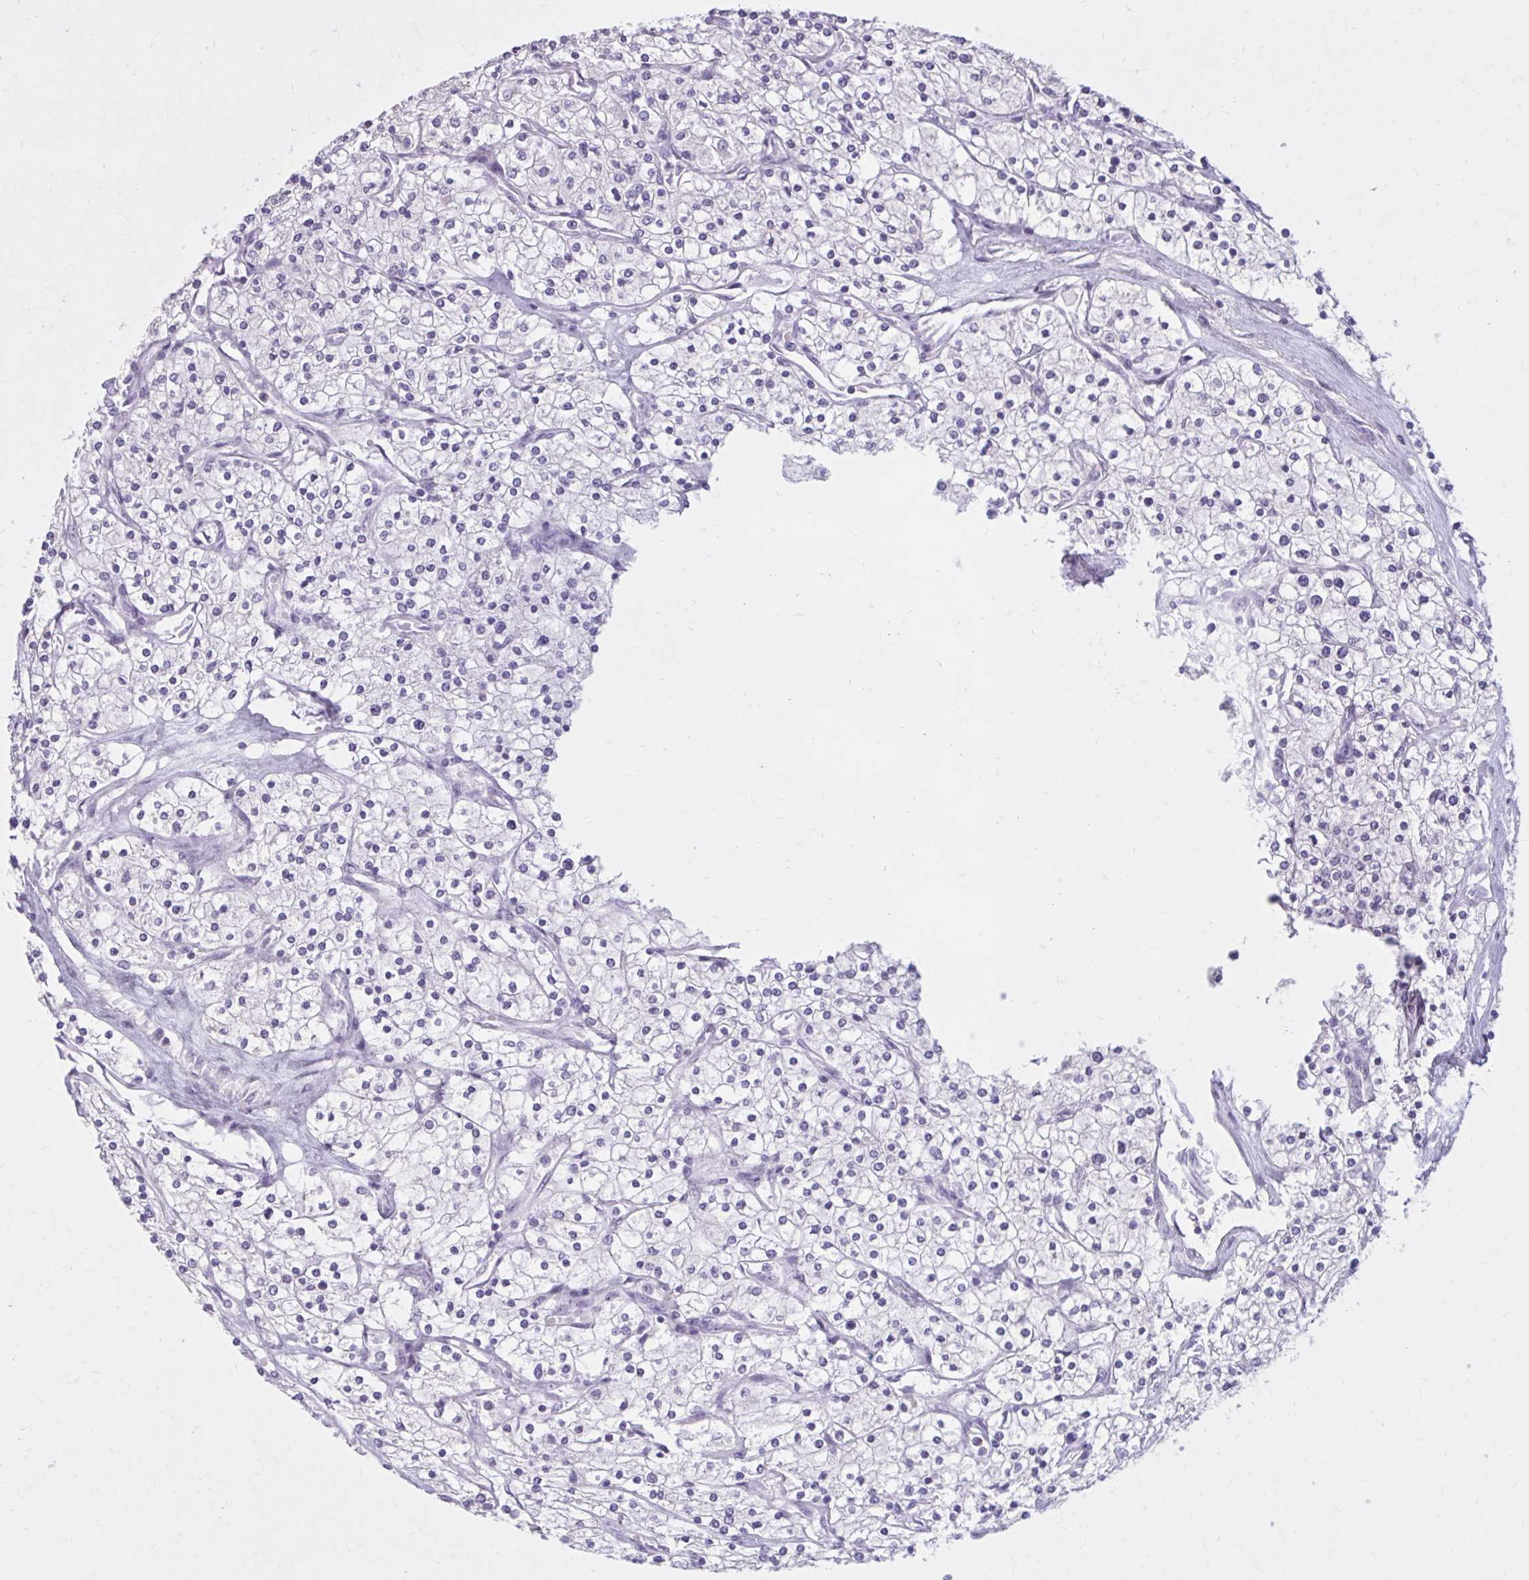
{"staining": {"intensity": "negative", "quantity": "none", "location": "none"}, "tissue": "renal cancer", "cell_type": "Tumor cells", "image_type": "cancer", "snomed": [{"axis": "morphology", "description": "Adenocarcinoma, NOS"}, {"axis": "topography", "description": "Kidney"}], "caption": "This micrograph is of renal adenocarcinoma stained with IHC to label a protein in brown with the nuclei are counter-stained blue. There is no staining in tumor cells.", "gene": "OR4B1", "patient": {"sex": "male", "age": 80}}